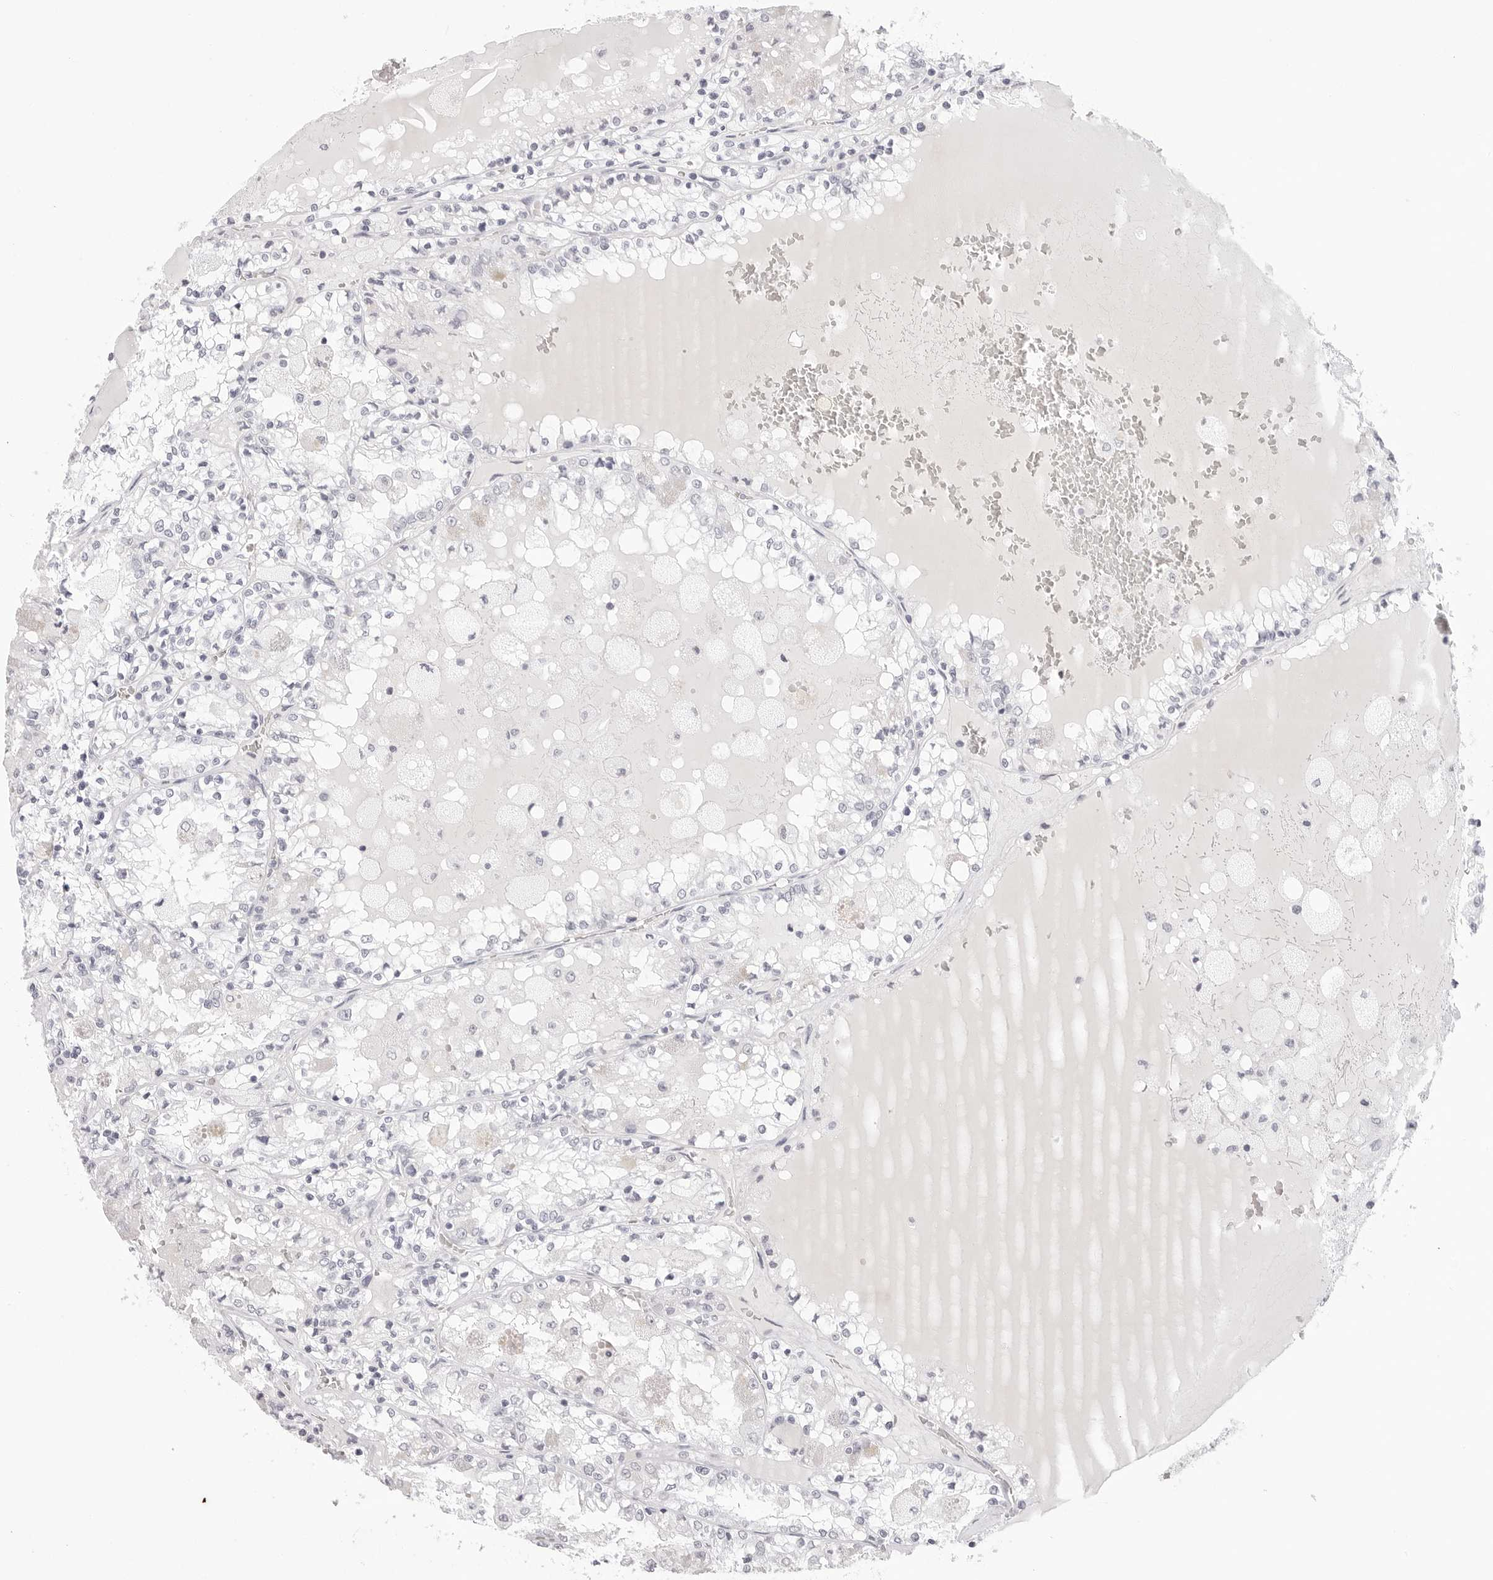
{"staining": {"intensity": "negative", "quantity": "none", "location": "none"}, "tissue": "renal cancer", "cell_type": "Tumor cells", "image_type": "cancer", "snomed": [{"axis": "morphology", "description": "Adenocarcinoma, NOS"}, {"axis": "topography", "description": "Kidney"}], "caption": "IHC of human renal cancer displays no expression in tumor cells.", "gene": "CST5", "patient": {"sex": "female", "age": 56}}